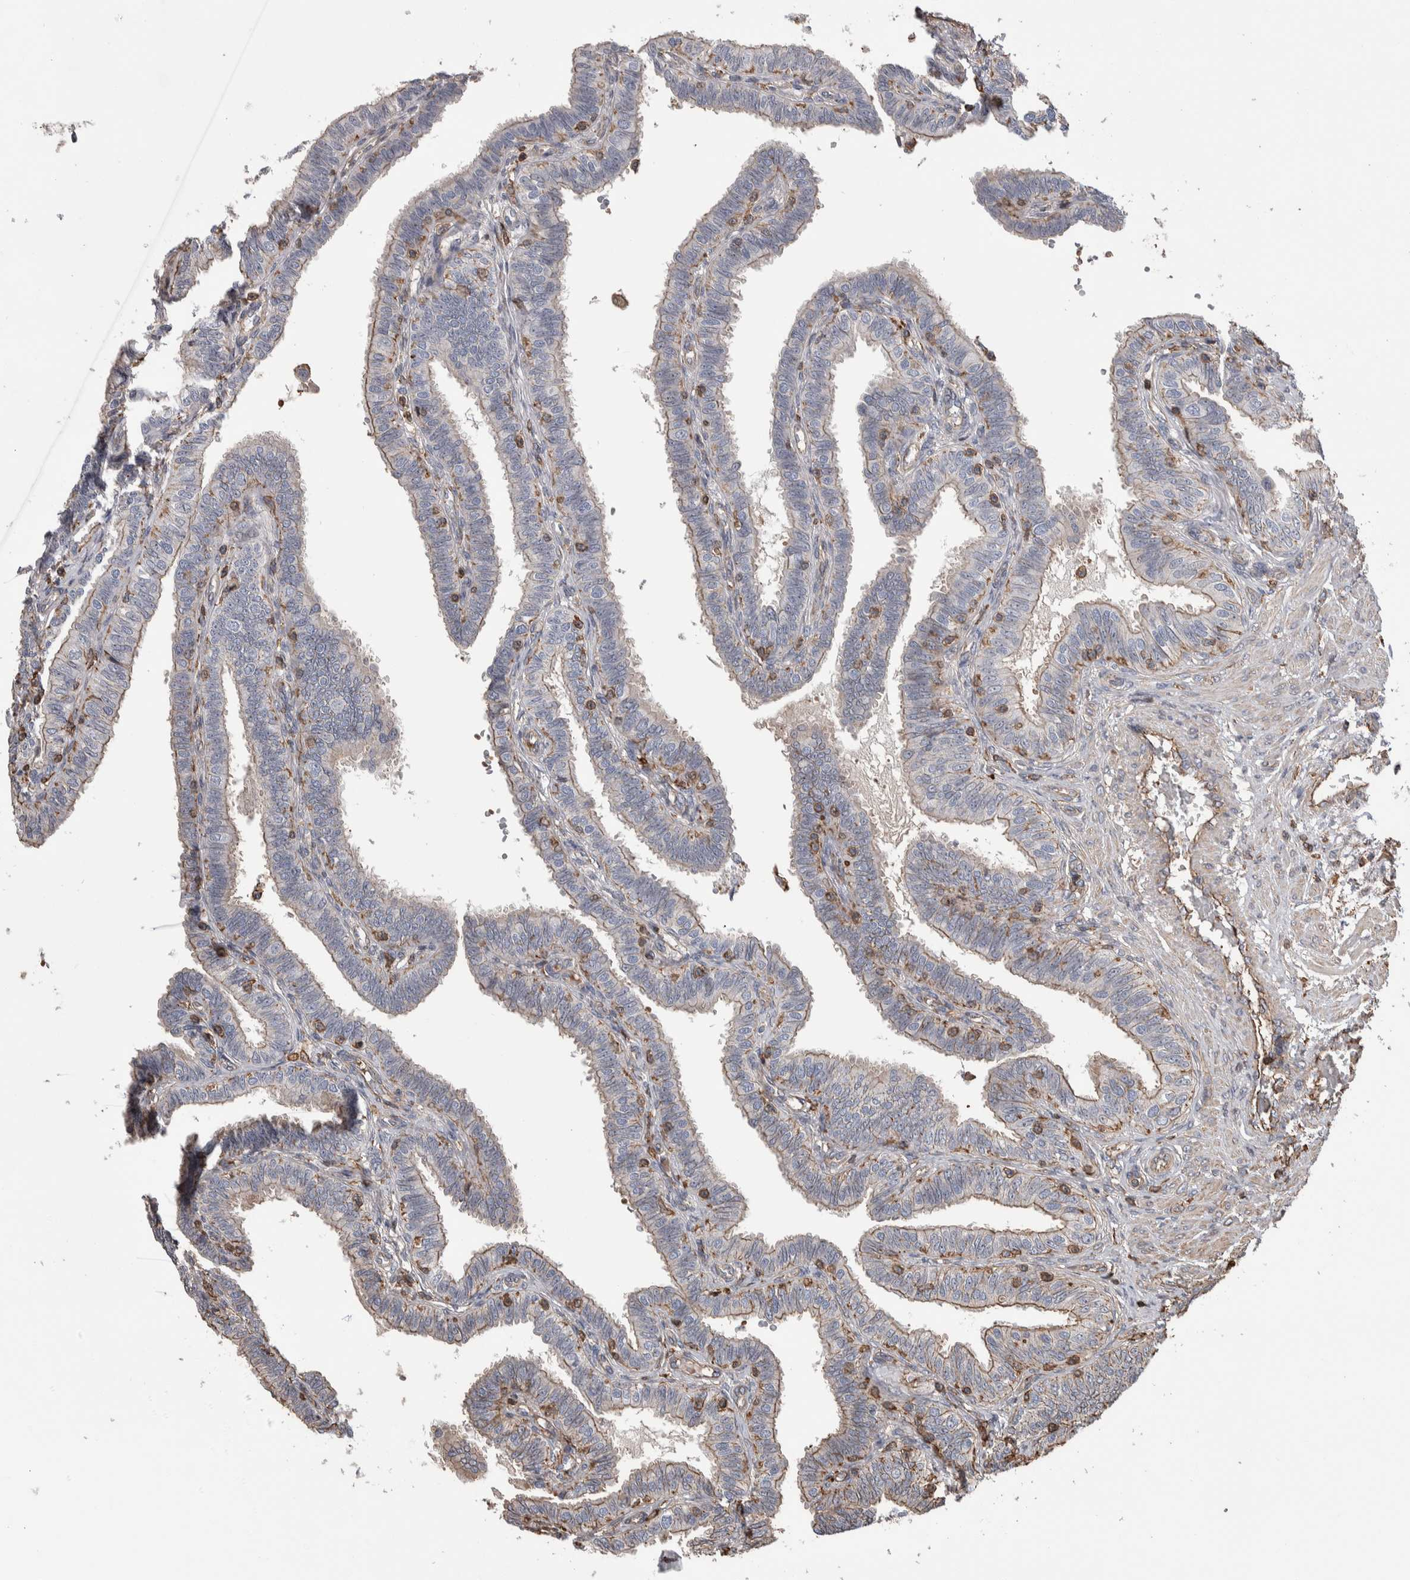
{"staining": {"intensity": "weak", "quantity": "25%-75%", "location": "cytoplasmic/membranous"}, "tissue": "fallopian tube", "cell_type": "Glandular cells", "image_type": "normal", "snomed": [{"axis": "morphology", "description": "Normal tissue, NOS"}, {"axis": "topography", "description": "Fallopian tube"}, {"axis": "topography", "description": "Placenta"}], "caption": "Unremarkable fallopian tube shows weak cytoplasmic/membranous positivity in about 25%-75% of glandular cells.", "gene": "ENPP2", "patient": {"sex": "female", "age": 34}}